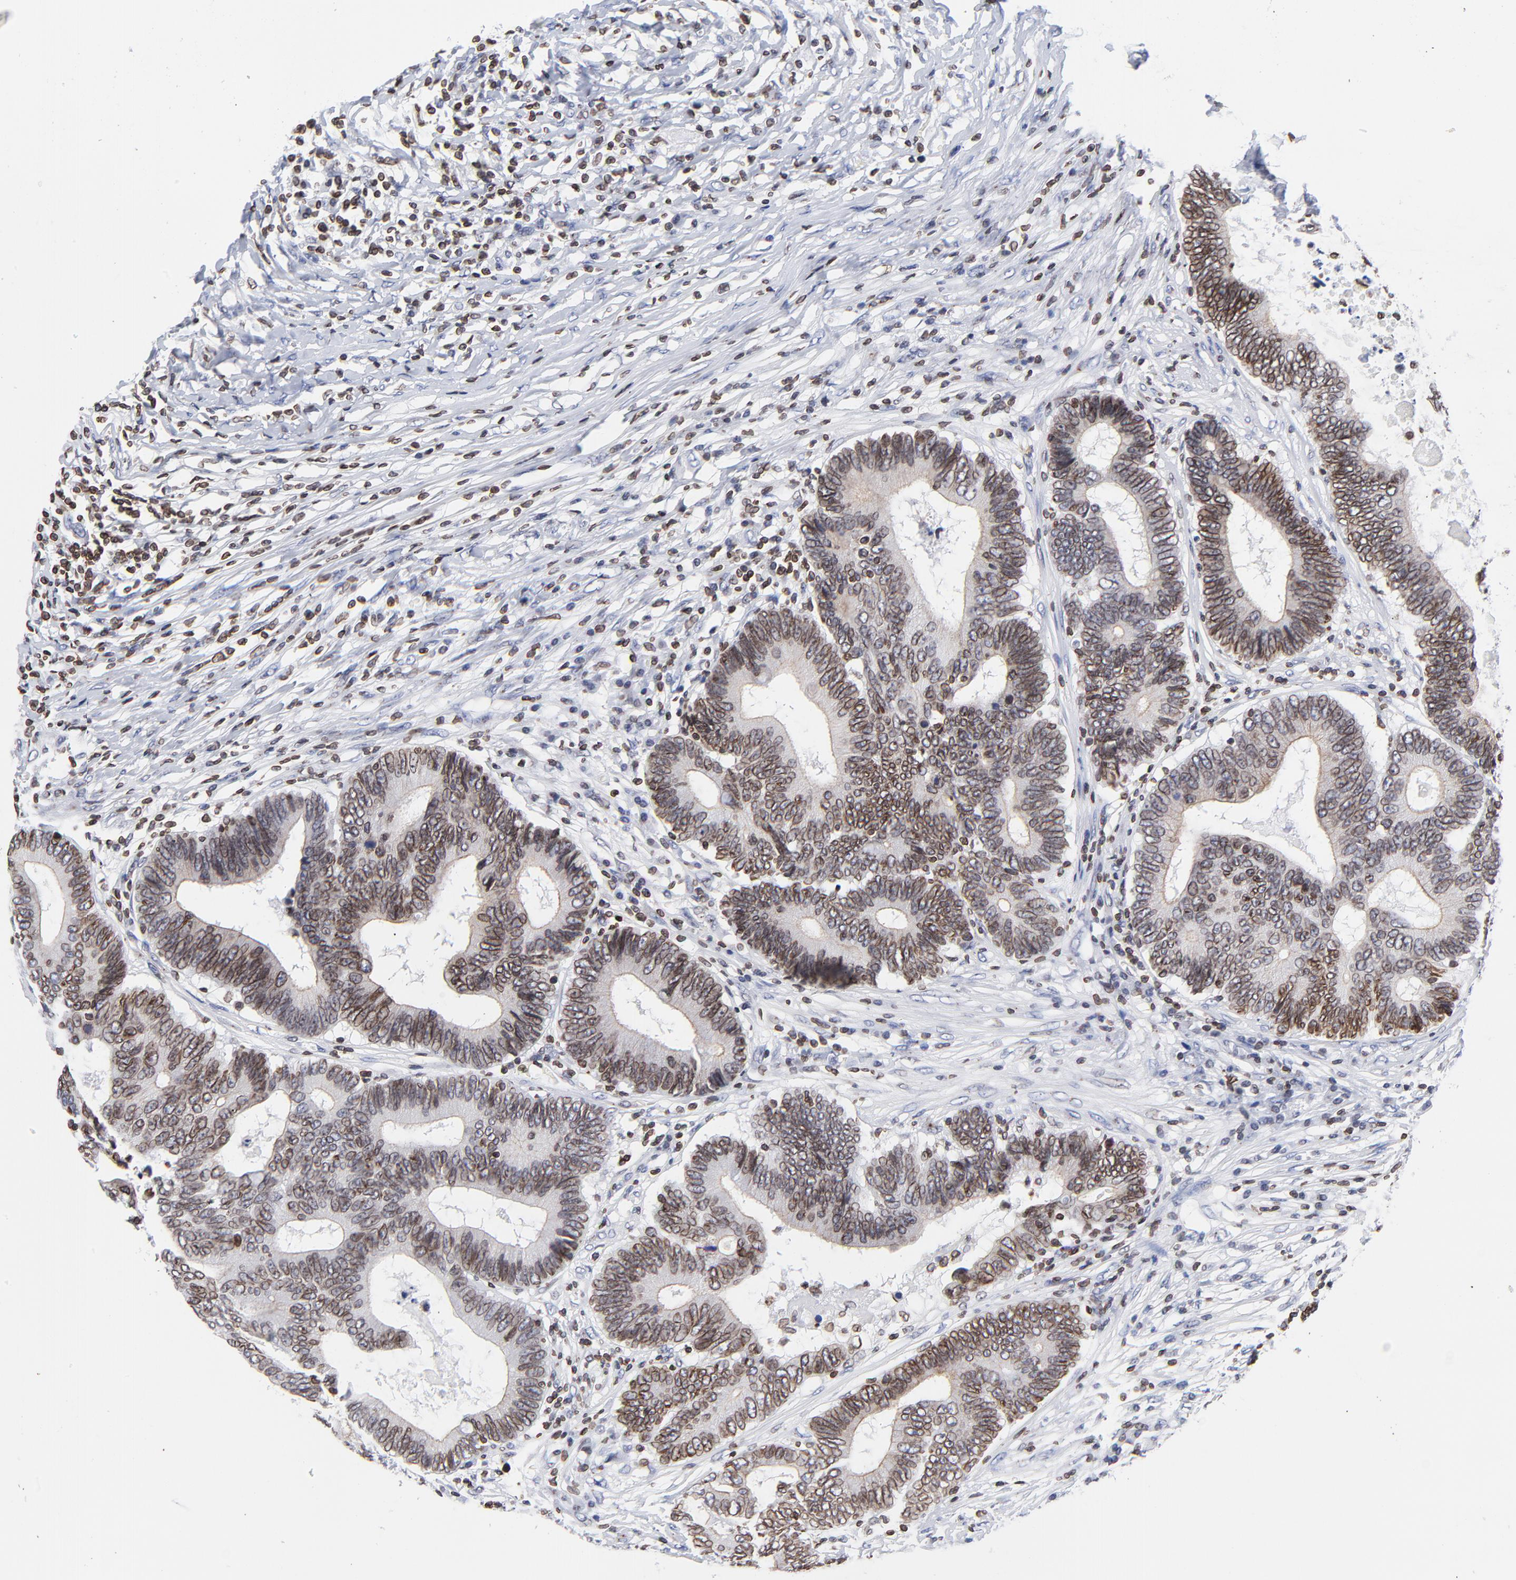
{"staining": {"intensity": "moderate", "quantity": ">75%", "location": "cytoplasmic/membranous,nuclear"}, "tissue": "colorectal cancer", "cell_type": "Tumor cells", "image_type": "cancer", "snomed": [{"axis": "morphology", "description": "Adenocarcinoma, NOS"}, {"axis": "topography", "description": "Colon"}], "caption": "Immunohistochemical staining of human colorectal adenocarcinoma exhibits medium levels of moderate cytoplasmic/membranous and nuclear positivity in approximately >75% of tumor cells. Immunohistochemistry stains the protein in brown and the nuclei are stained blue.", "gene": "THAP7", "patient": {"sex": "female", "age": 78}}